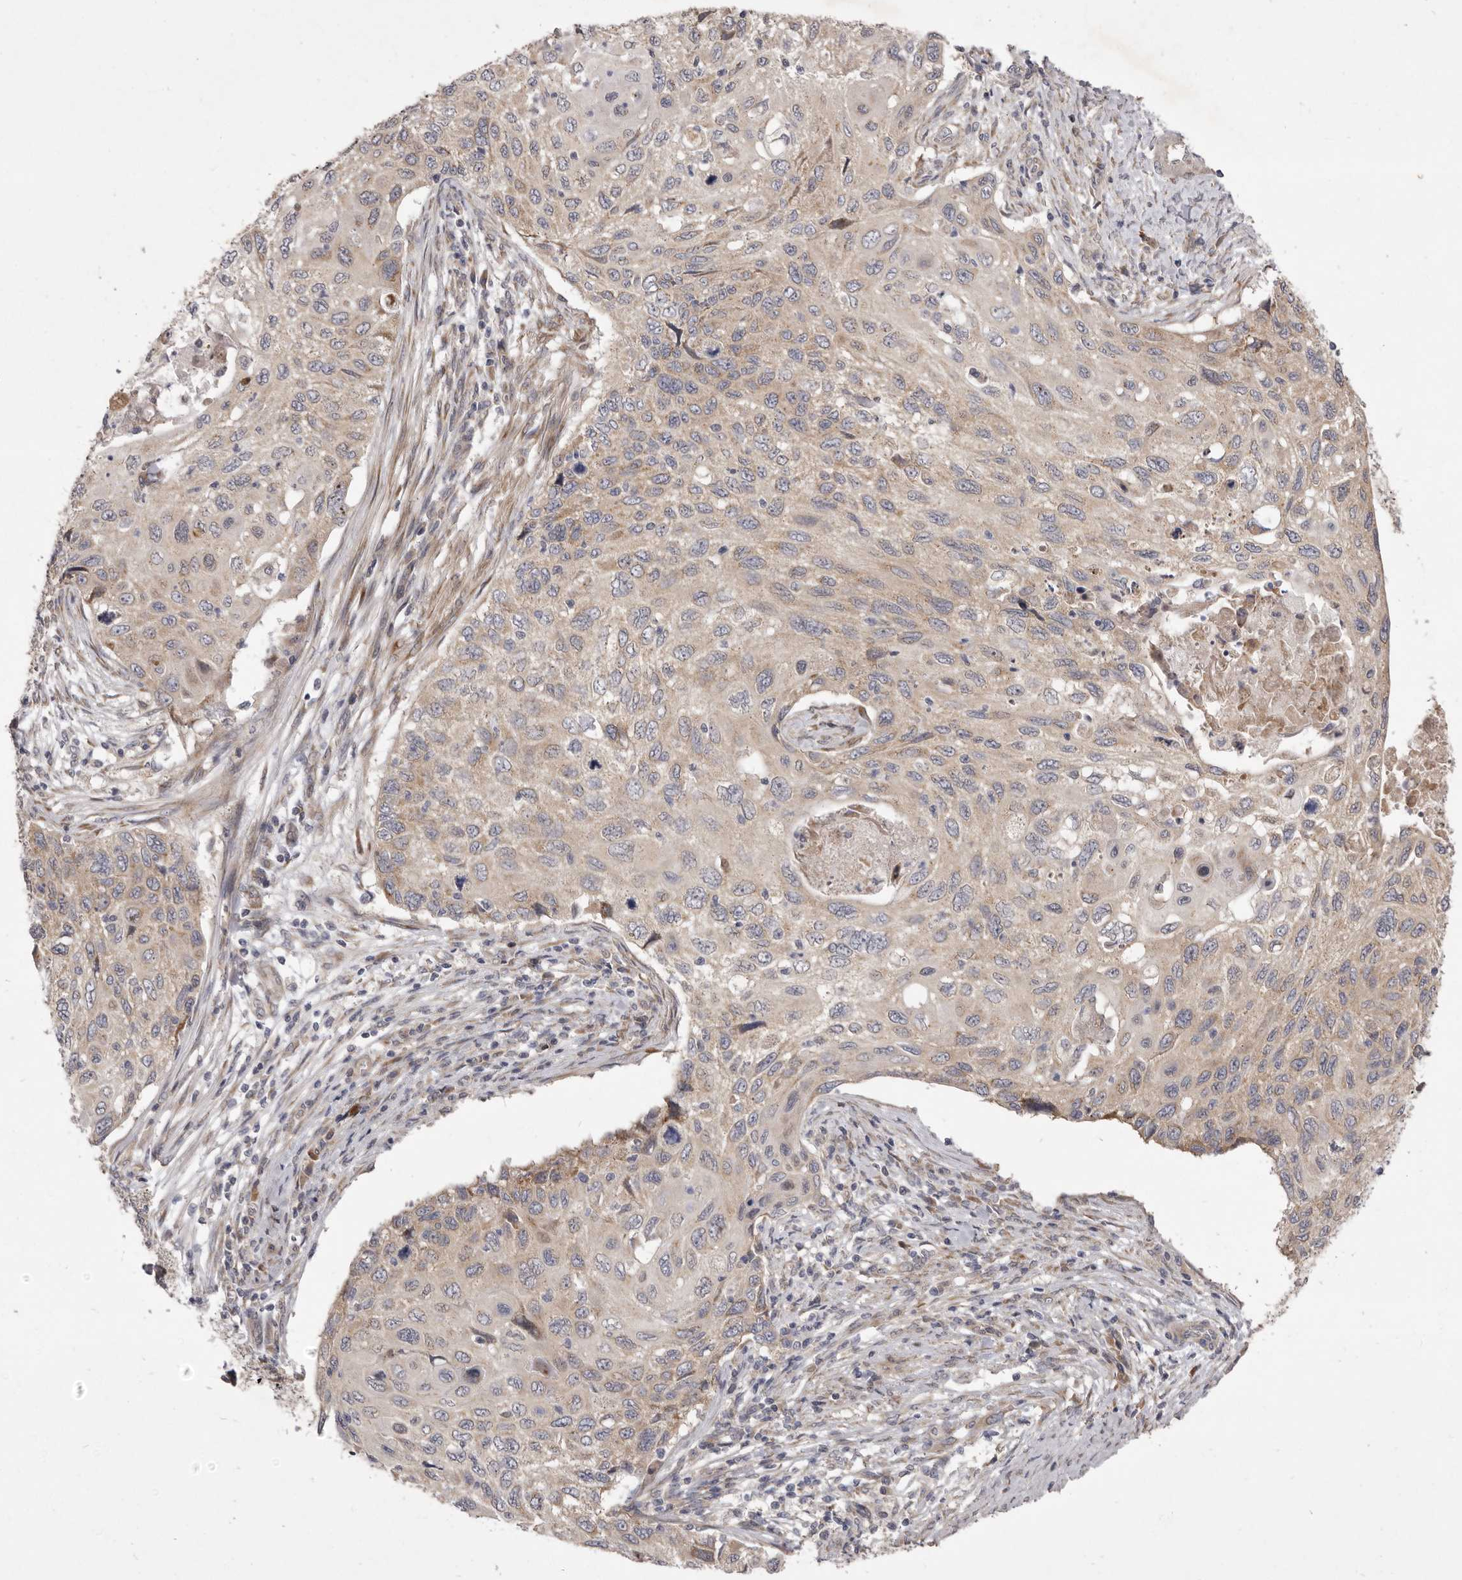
{"staining": {"intensity": "weak", "quantity": "25%-75%", "location": "cytoplasmic/membranous"}, "tissue": "cervical cancer", "cell_type": "Tumor cells", "image_type": "cancer", "snomed": [{"axis": "morphology", "description": "Squamous cell carcinoma, NOS"}, {"axis": "topography", "description": "Cervix"}], "caption": "Protein analysis of cervical squamous cell carcinoma tissue reveals weak cytoplasmic/membranous expression in about 25%-75% of tumor cells. Nuclei are stained in blue.", "gene": "TBC1D8B", "patient": {"sex": "female", "age": 70}}